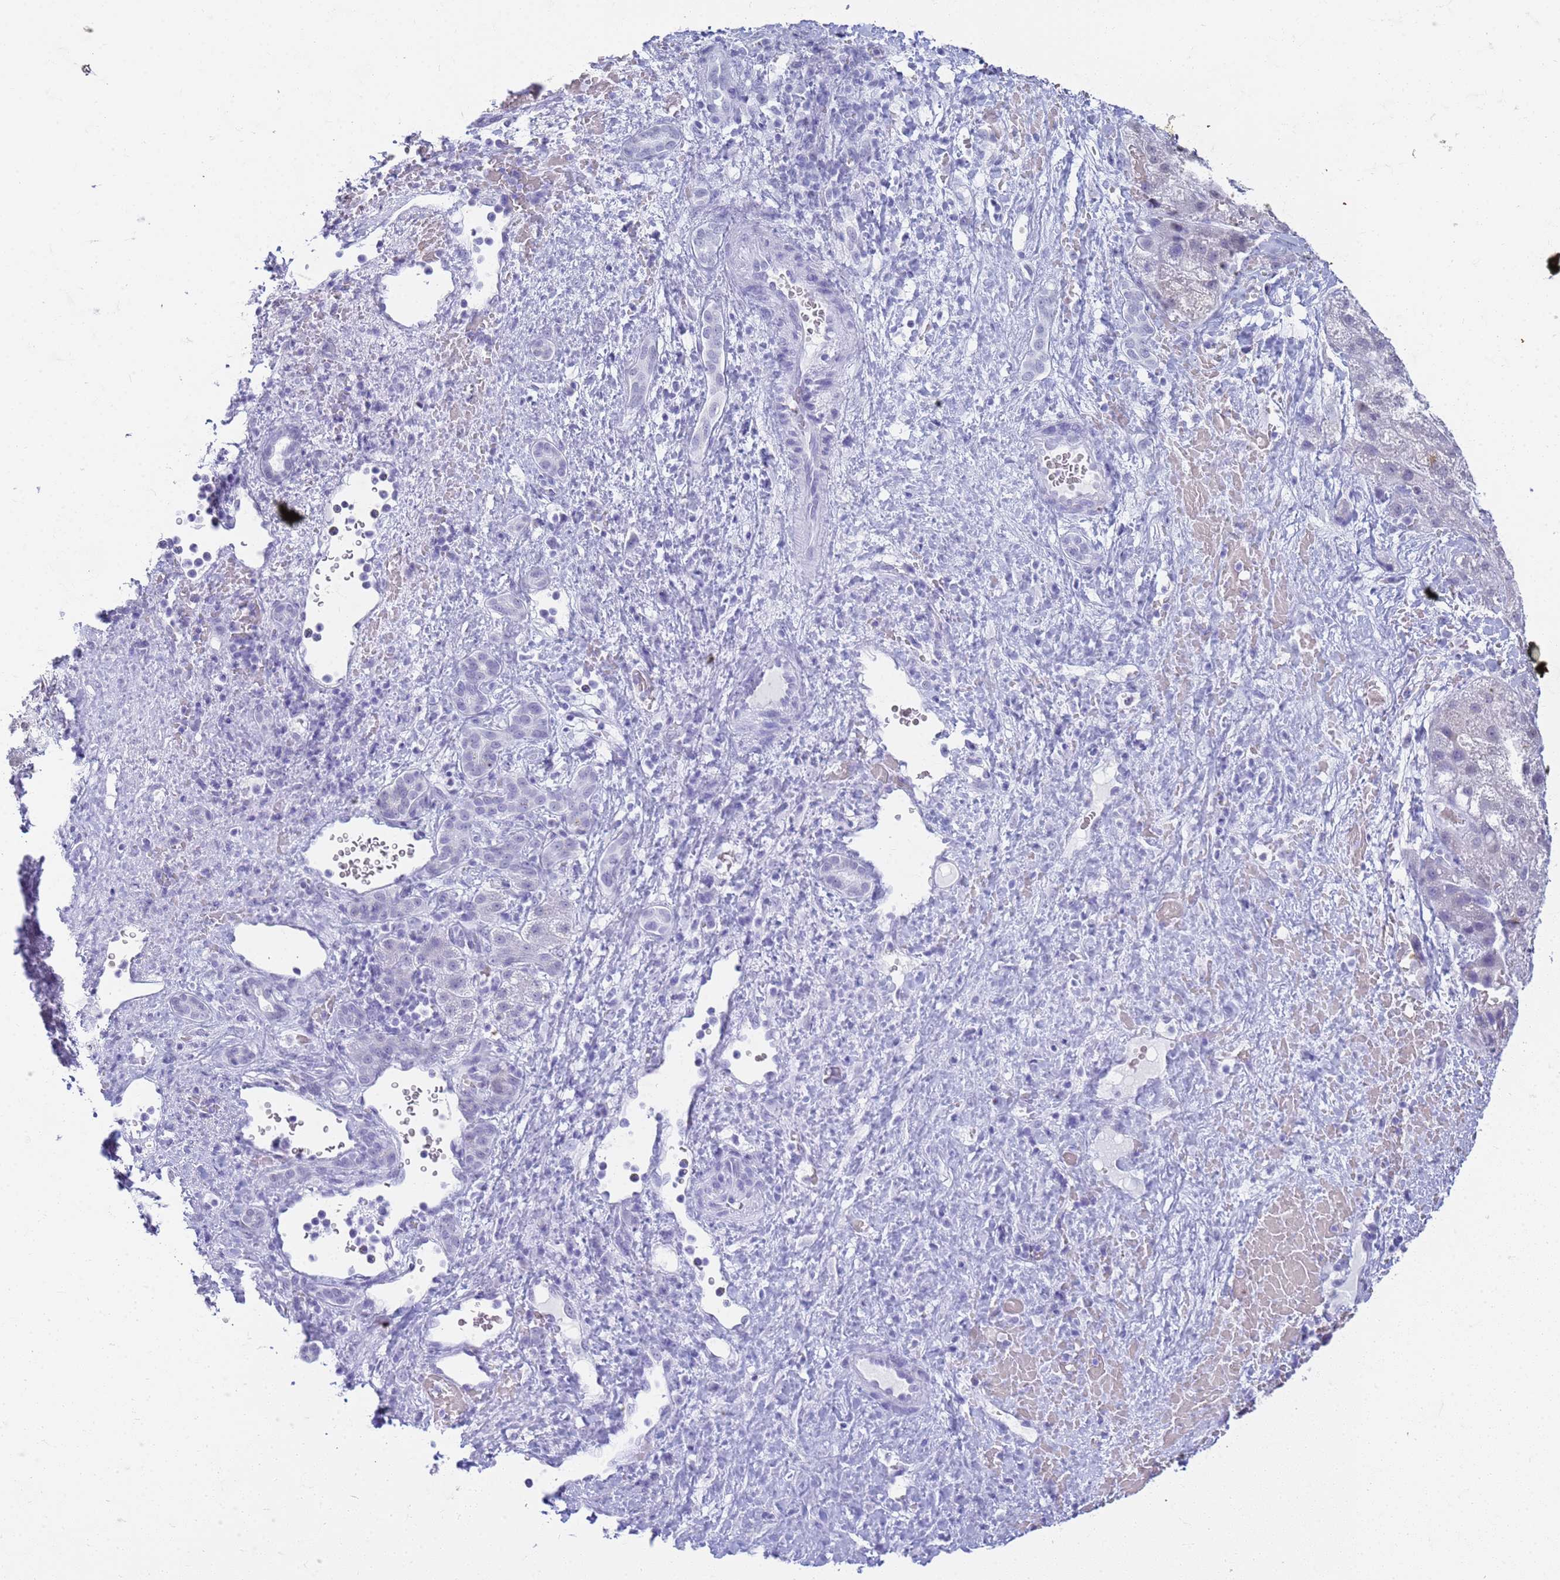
{"staining": {"intensity": "negative", "quantity": "none", "location": "none"}, "tissue": "liver cancer", "cell_type": "Tumor cells", "image_type": "cancer", "snomed": [{"axis": "morphology", "description": "Normal tissue, NOS"}, {"axis": "morphology", "description": "Carcinoma, Hepatocellular, NOS"}, {"axis": "topography", "description": "Liver"}], "caption": "An image of human liver hepatocellular carcinoma is negative for staining in tumor cells.", "gene": "SLC7A9", "patient": {"sex": "male", "age": 57}}